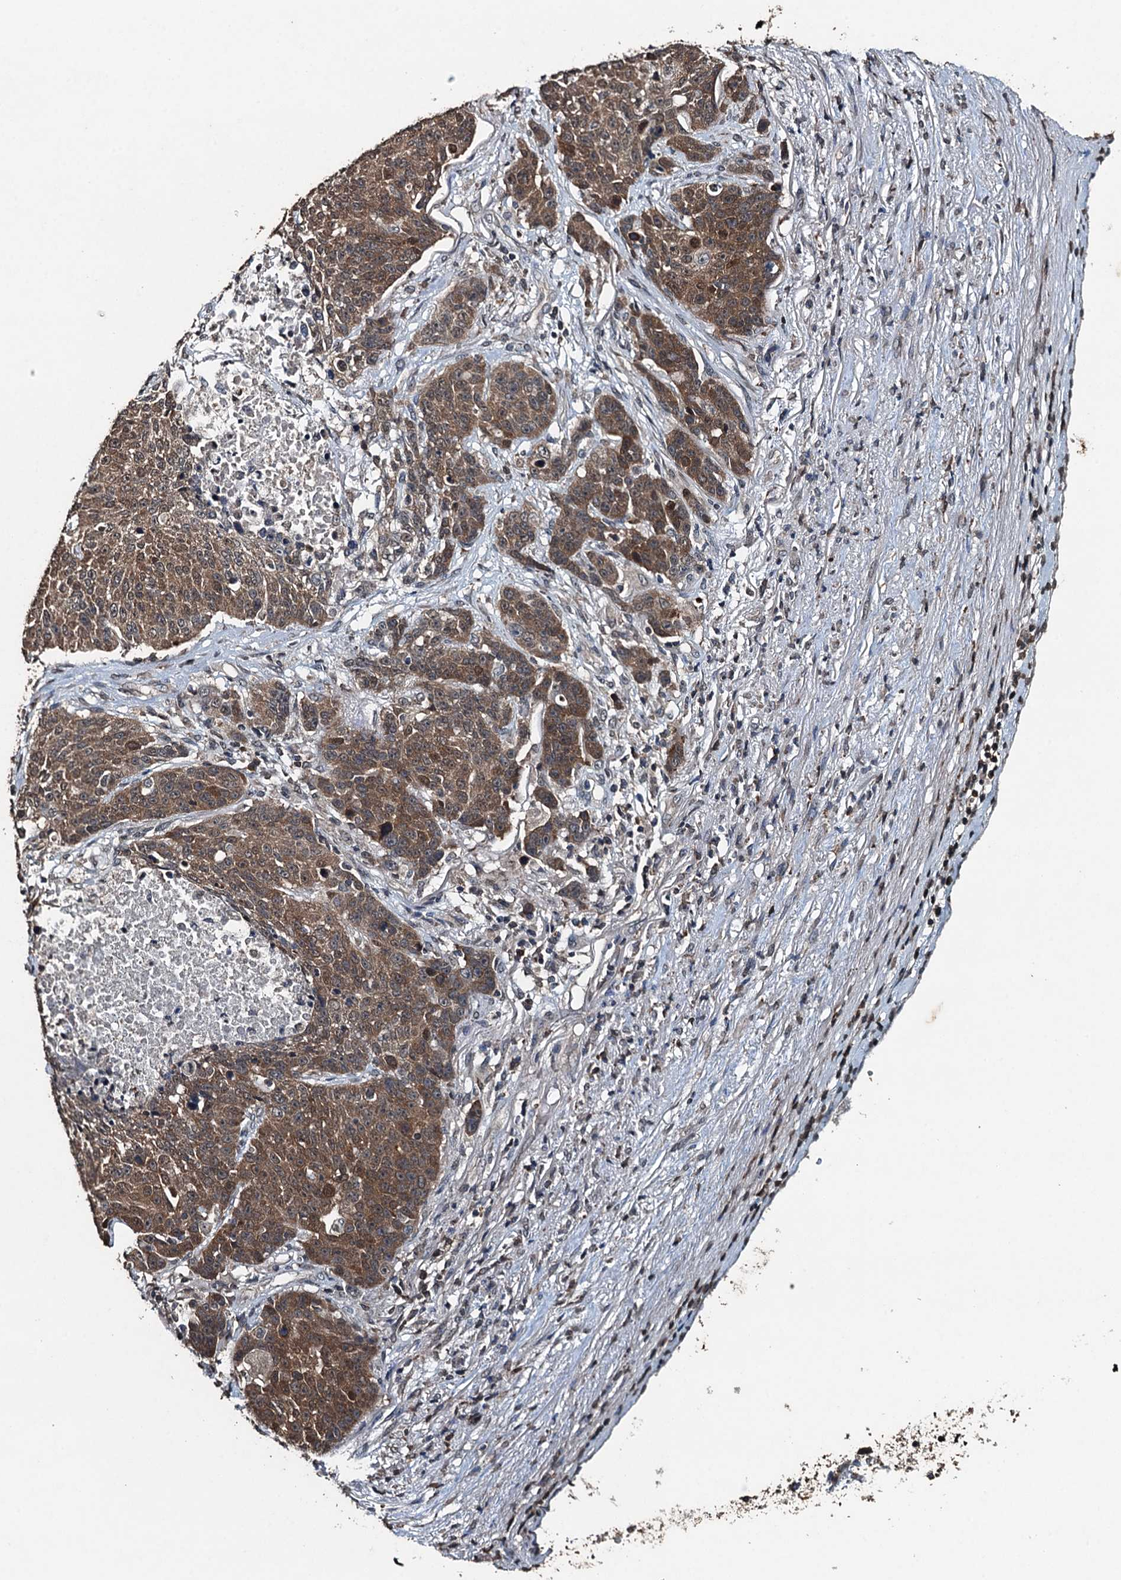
{"staining": {"intensity": "moderate", "quantity": "25%-75%", "location": "cytoplasmic/membranous"}, "tissue": "lung cancer", "cell_type": "Tumor cells", "image_type": "cancer", "snomed": [{"axis": "morphology", "description": "Normal tissue, NOS"}, {"axis": "morphology", "description": "Squamous cell carcinoma, NOS"}, {"axis": "topography", "description": "Lymph node"}, {"axis": "topography", "description": "Lung"}], "caption": "Immunohistochemistry (IHC) staining of squamous cell carcinoma (lung), which reveals medium levels of moderate cytoplasmic/membranous positivity in about 25%-75% of tumor cells indicating moderate cytoplasmic/membranous protein expression. The staining was performed using DAB (3,3'-diaminobenzidine) (brown) for protein detection and nuclei were counterstained in hematoxylin (blue).", "gene": "TCTN1", "patient": {"sex": "male", "age": 66}}